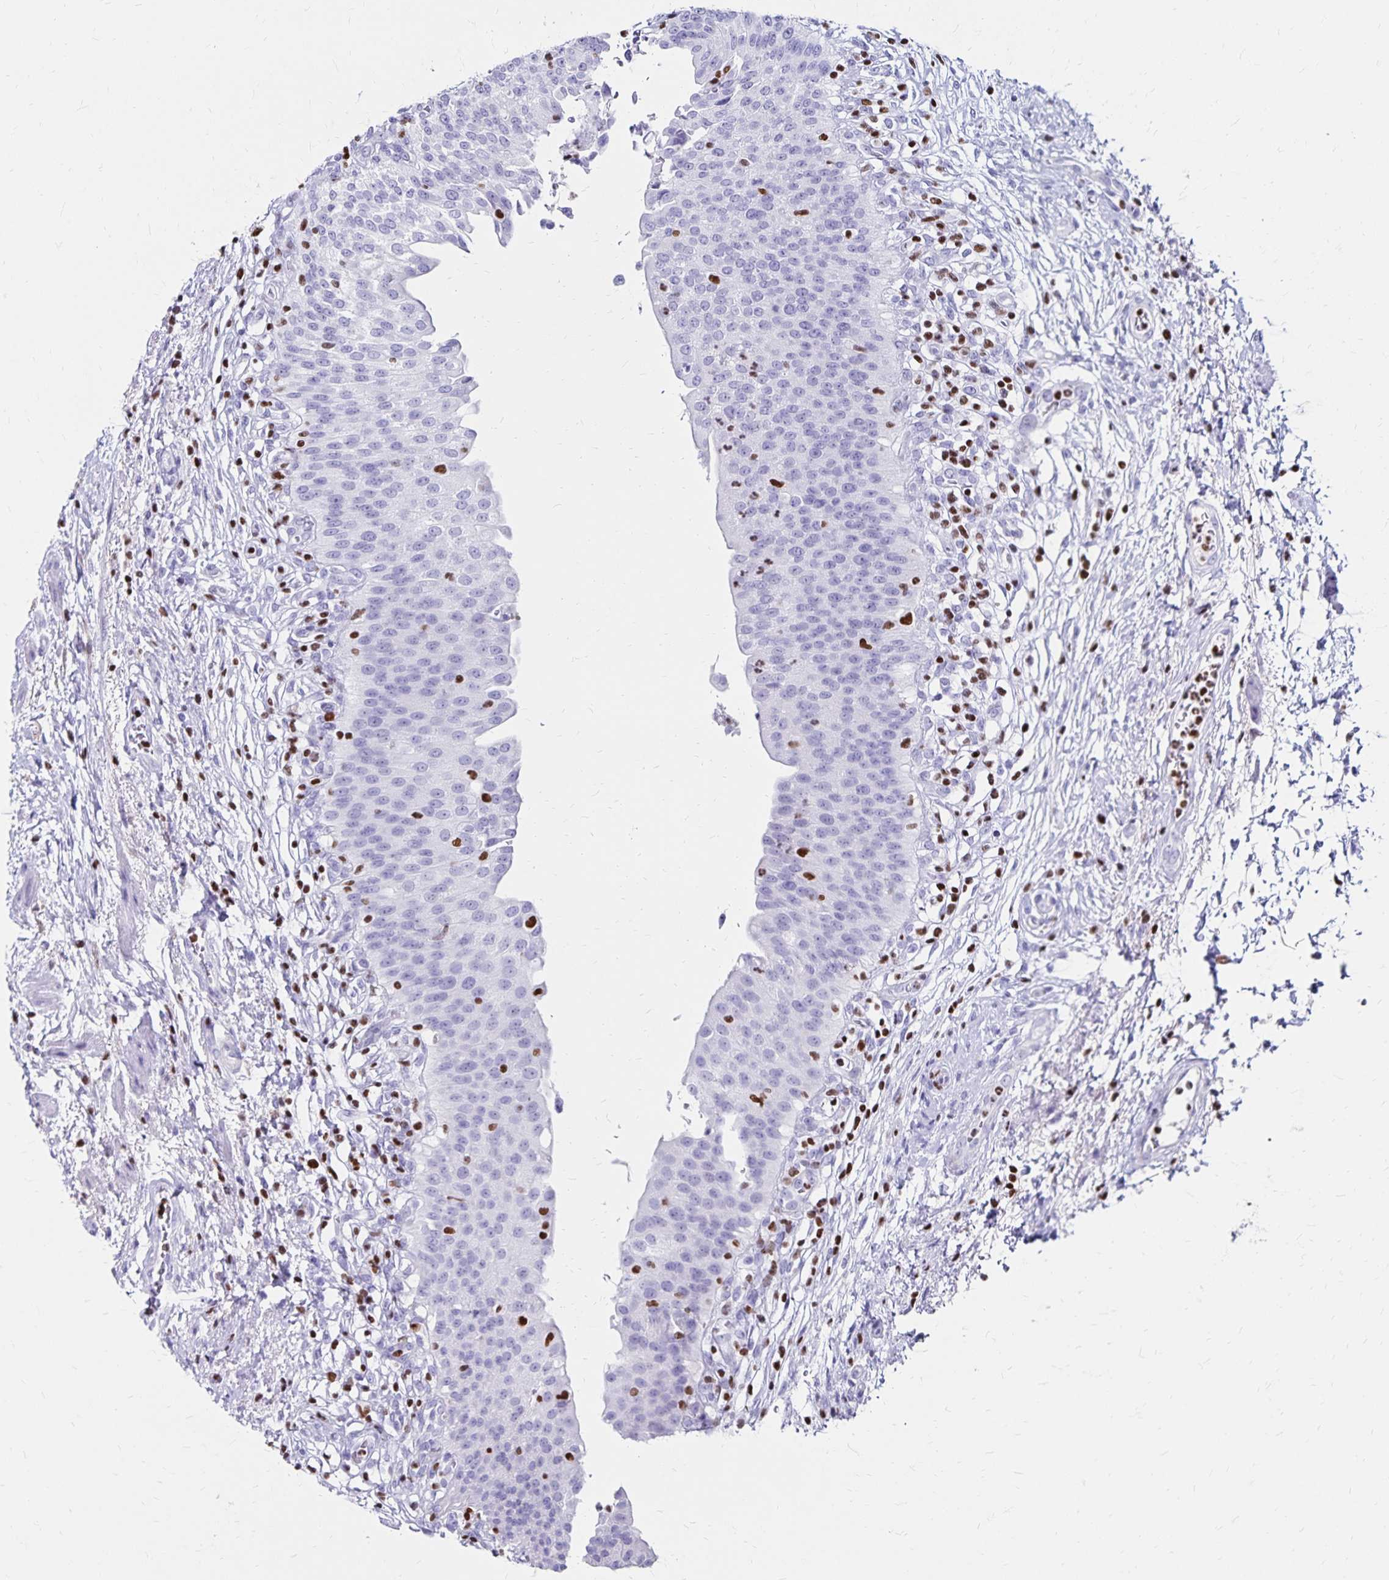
{"staining": {"intensity": "negative", "quantity": "none", "location": "none"}, "tissue": "urinary bladder", "cell_type": "Urothelial cells", "image_type": "normal", "snomed": [{"axis": "morphology", "description": "Normal tissue, NOS"}, {"axis": "topography", "description": "Urinary bladder"}, {"axis": "topography", "description": "Peripheral nerve tissue"}], "caption": "IHC micrograph of unremarkable urinary bladder stained for a protein (brown), which demonstrates no expression in urothelial cells. The staining was performed using DAB (3,3'-diaminobenzidine) to visualize the protein expression in brown, while the nuclei were stained in blue with hematoxylin (Magnification: 20x).", "gene": "IKZF1", "patient": {"sex": "female", "age": 60}}